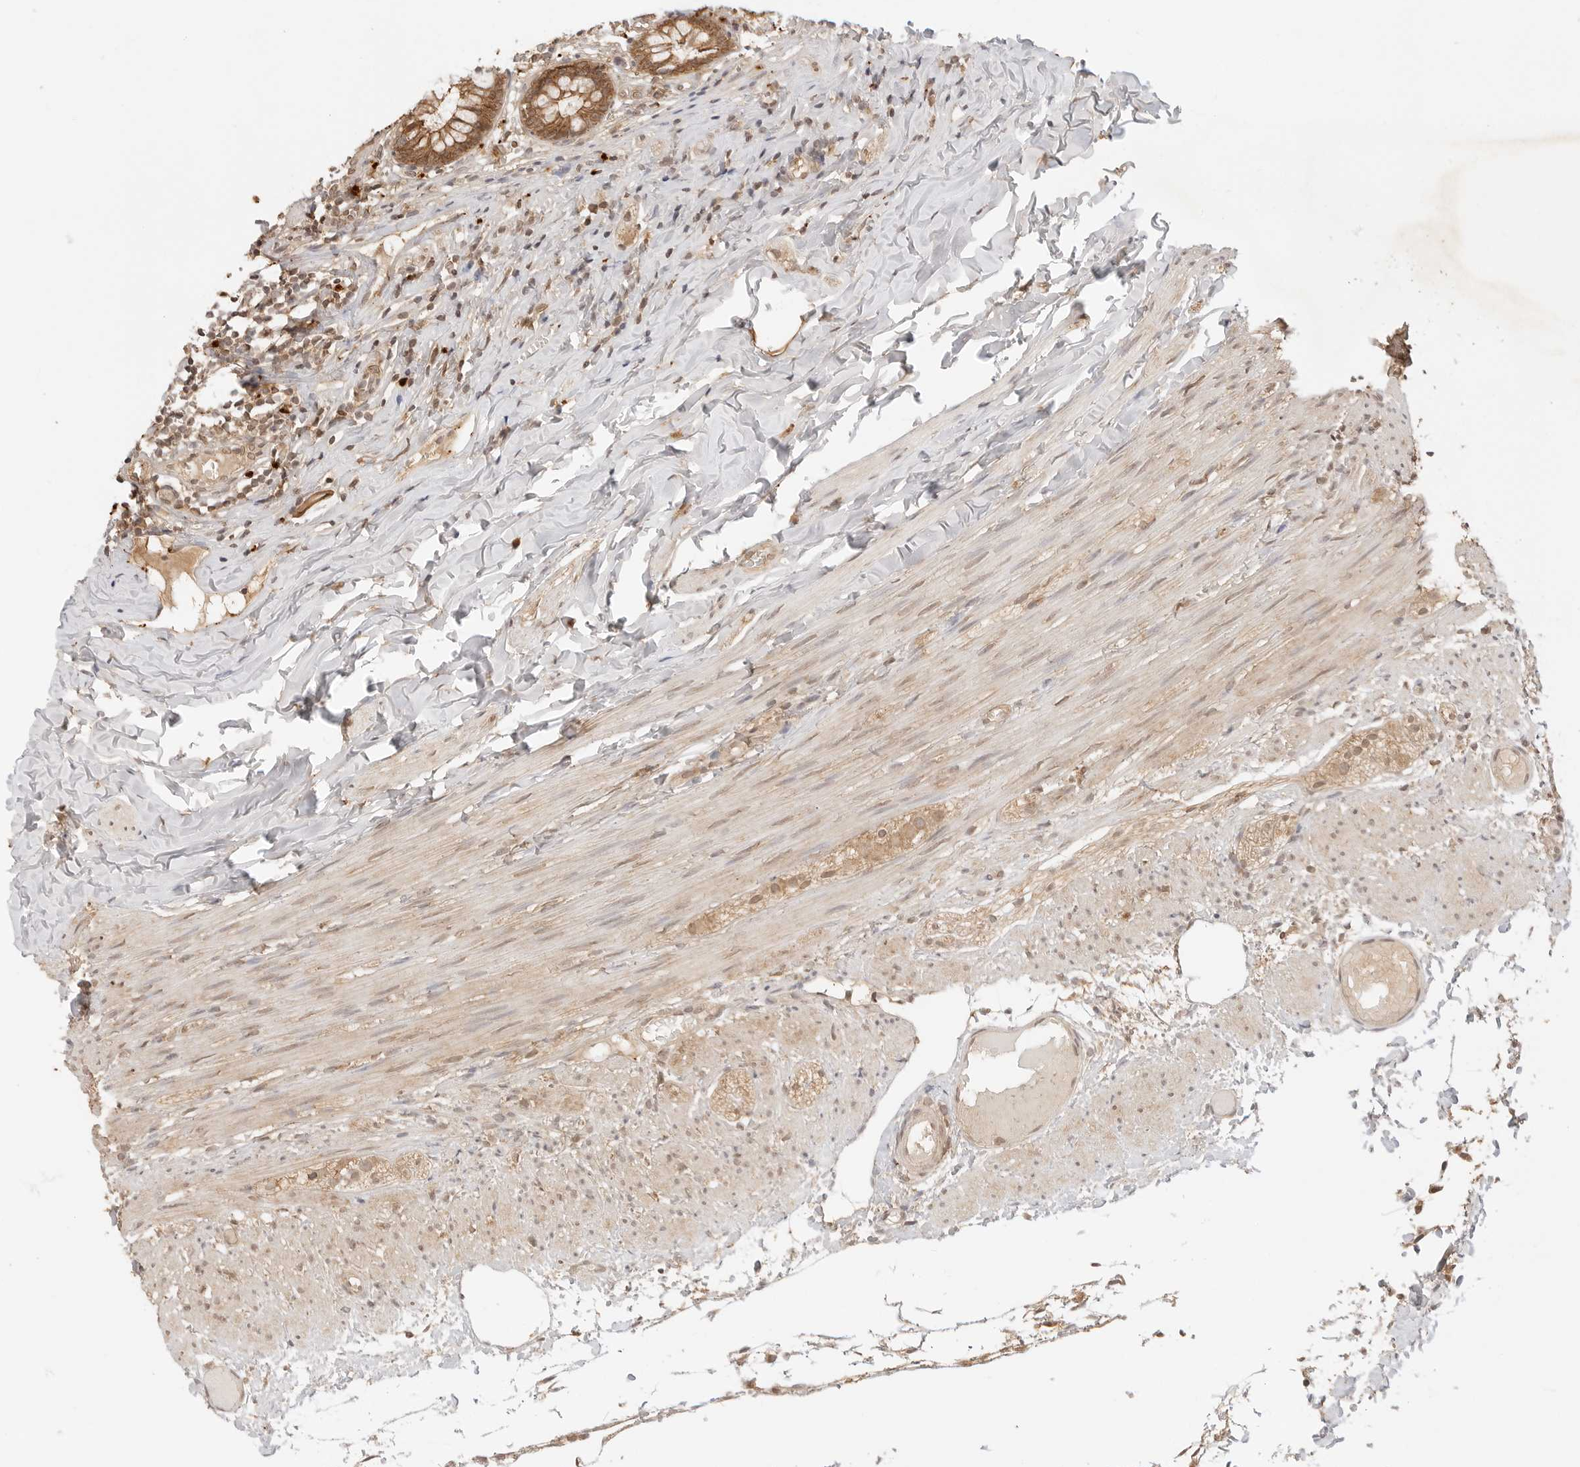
{"staining": {"intensity": "strong", "quantity": ">75%", "location": "cytoplasmic/membranous"}, "tissue": "appendix", "cell_type": "Glandular cells", "image_type": "normal", "snomed": [{"axis": "morphology", "description": "Normal tissue, NOS"}, {"axis": "topography", "description": "Appendix"}], "caption": "Appendix was stained to show a protein in brown. There is high levels of strong cytoplasmic/membranous staining in about >75% of glandular cells. The protein is shown in brown color, while the nuclei are stained blue.", "gene": "EPHA1", "patient": {"sex": "male", "age": 8}}